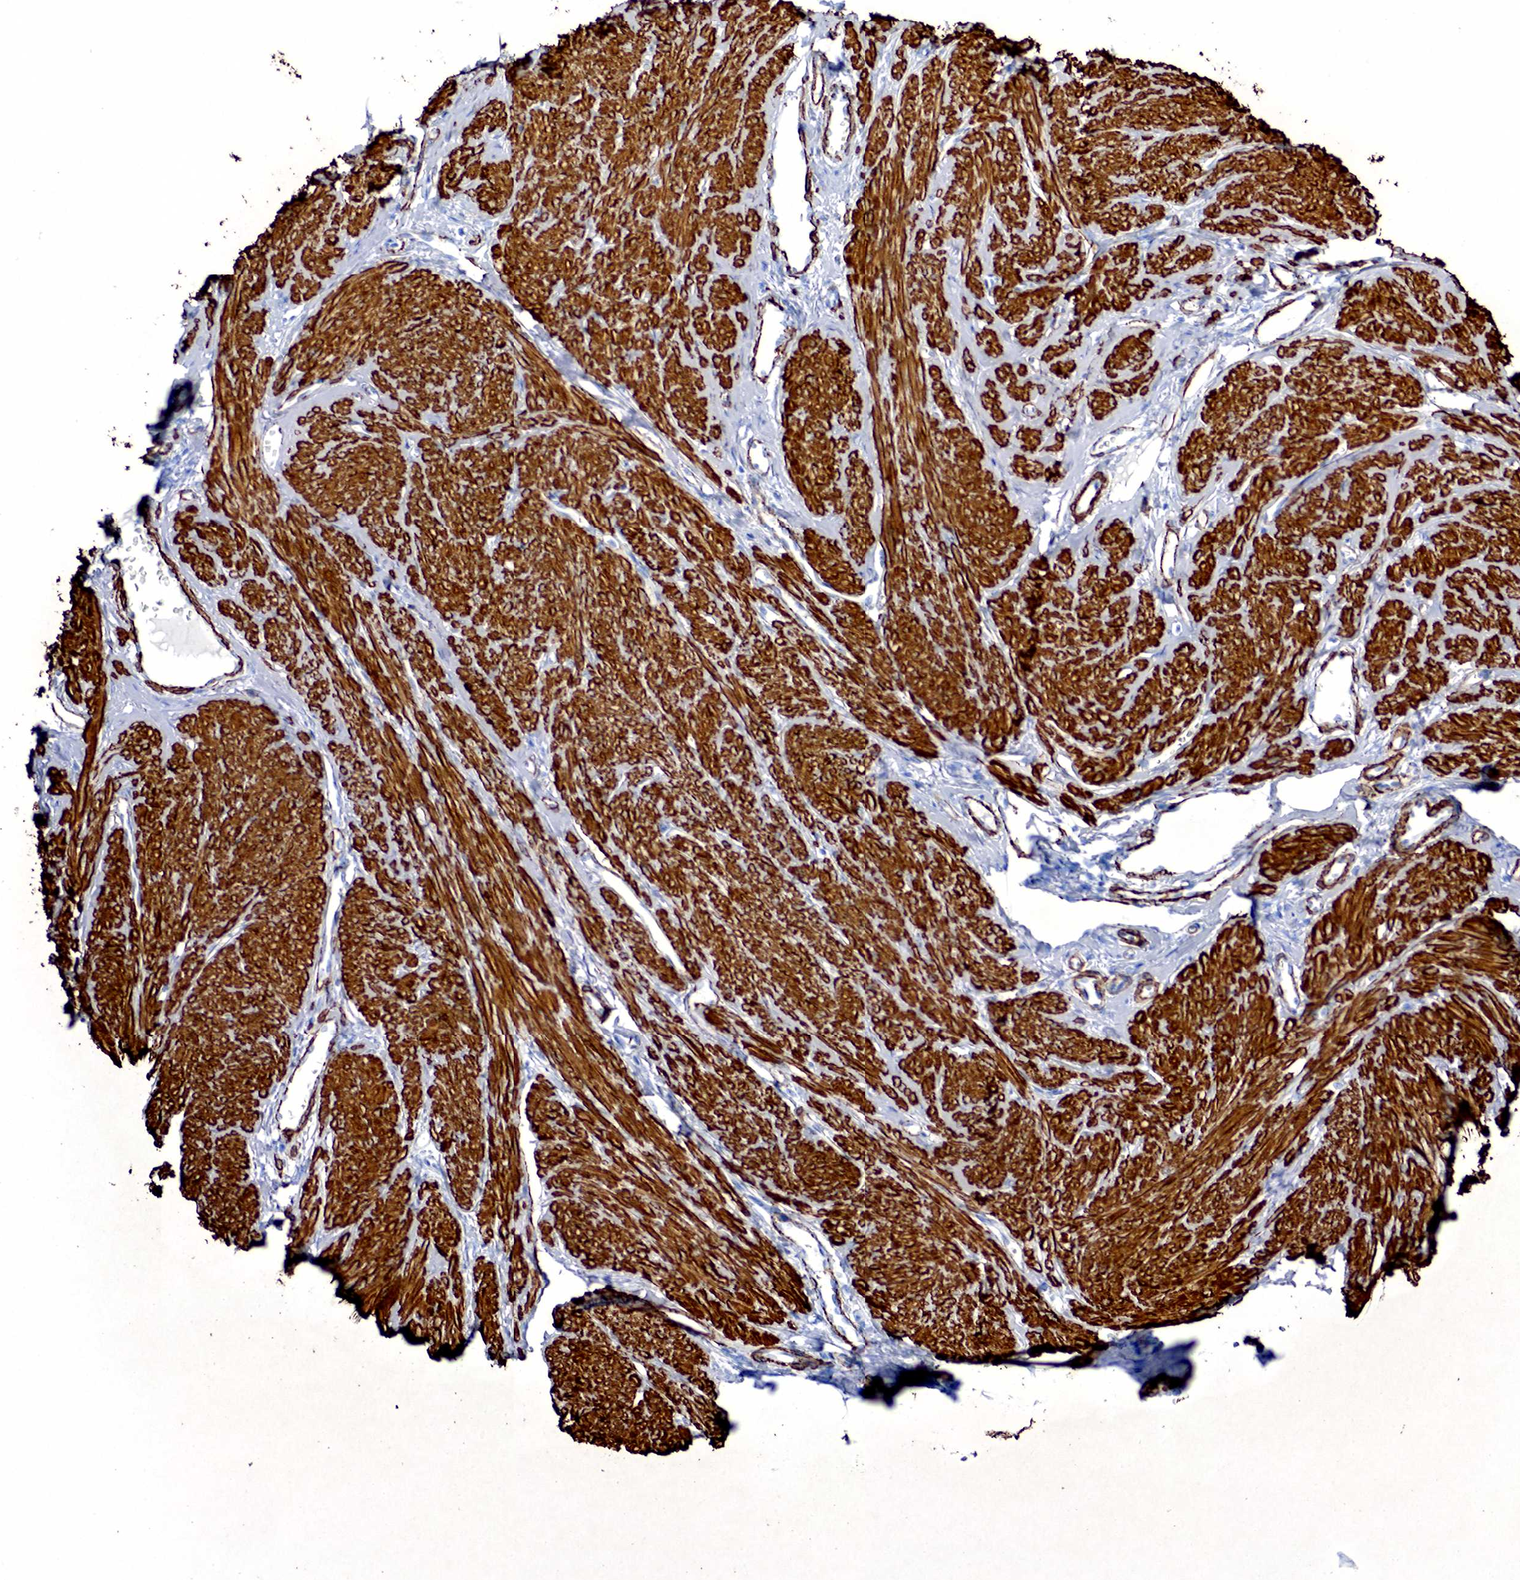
{"staining": {"intensity": "strong", "quantity": ">75%", "location": "cytoplasmic/membranous"}, "tissue": "smooth muscle", "cell_type": "Smooth muscle cells", "image_type": "normal", "snomed": [{"axis": "morphology", "description": "Normal tissue, NOS"}, {"axis": "topography", "description": "Uterus"}], "caption": "Immunohistochemical staining of unremarkable smooth muscle displays >75% levels of strong cytoplasmic/membranous protein positivity in about >75% of smooth muscle cells.", "gene": "ACTA1", "patient": {"sex": "female", "age": 45}}